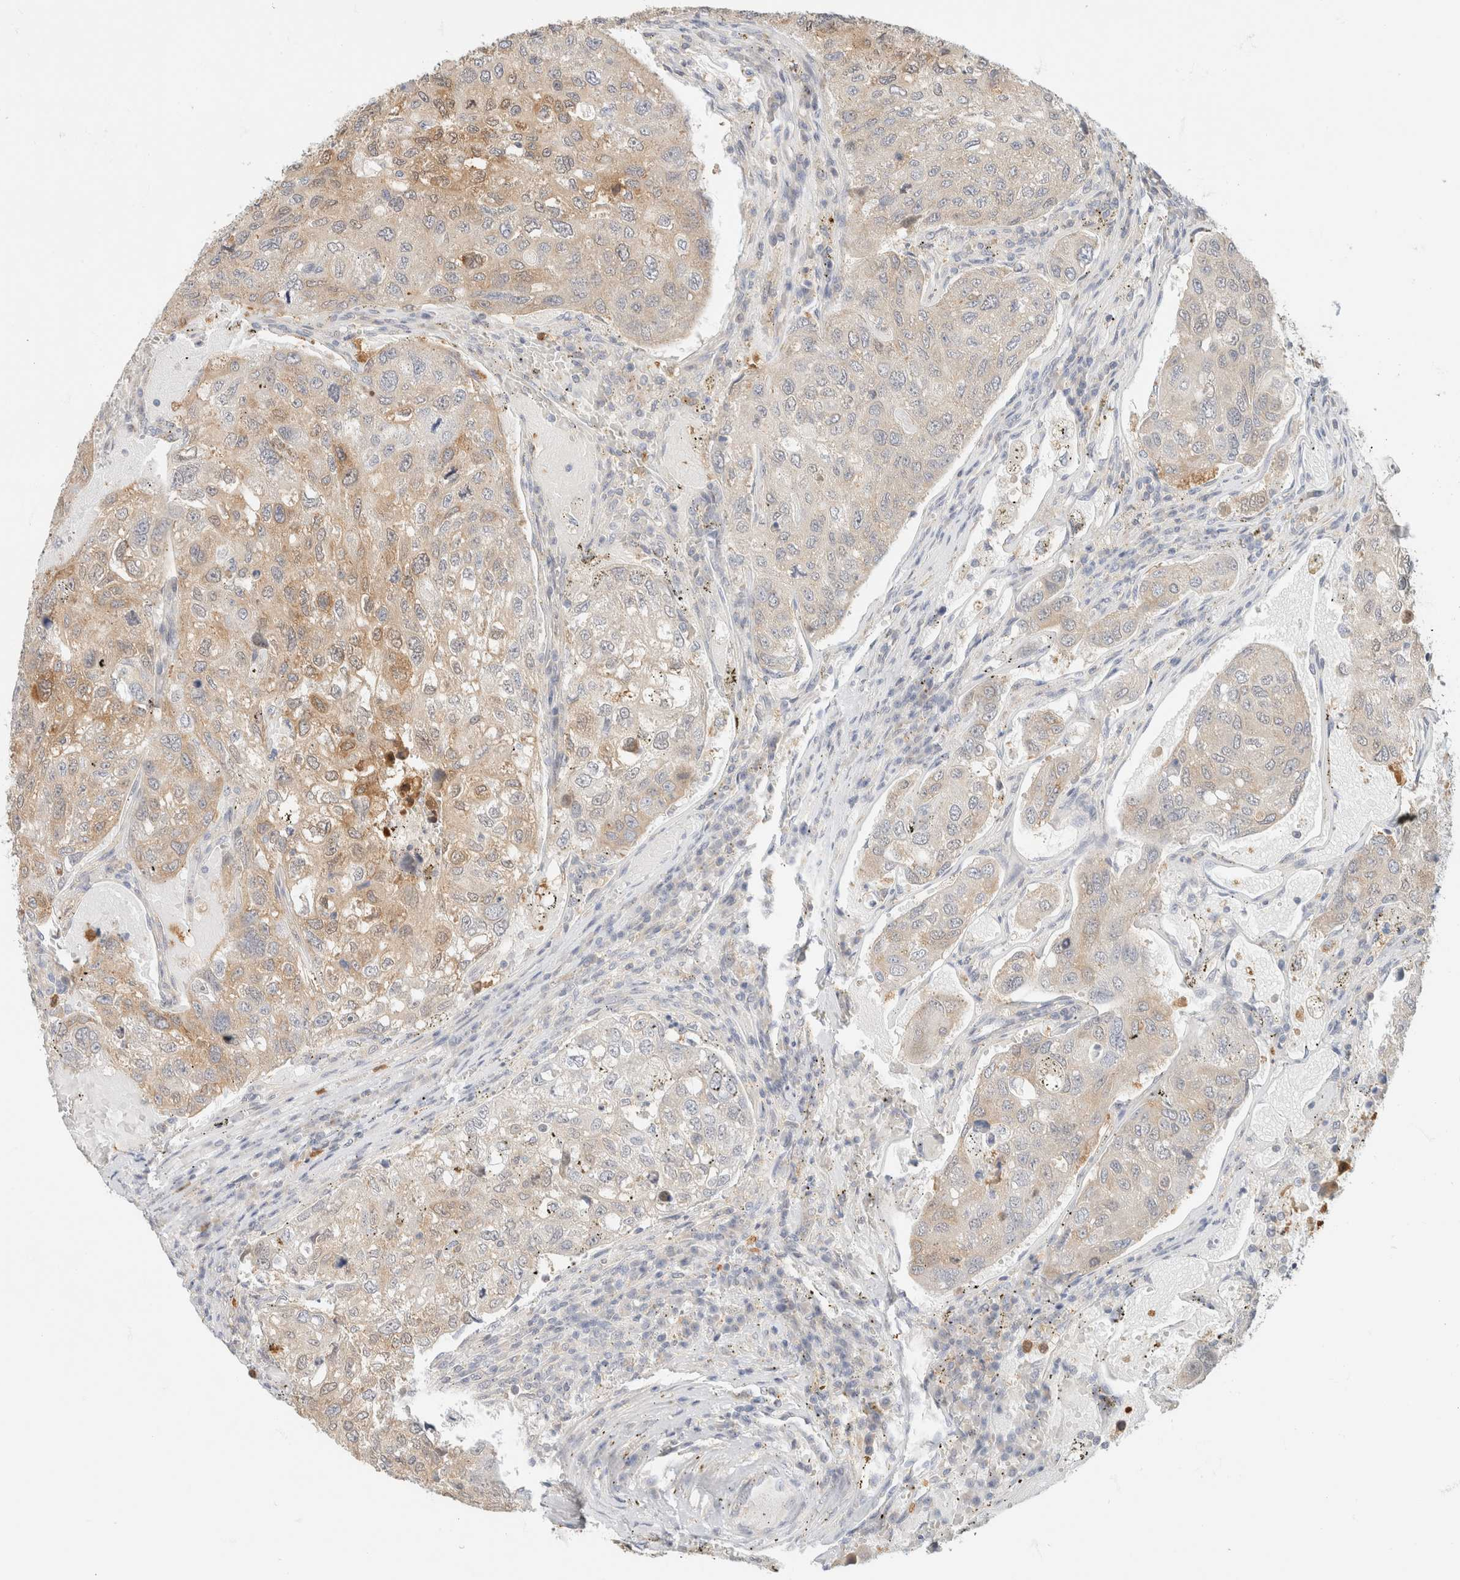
{"staining": {"intensity": "moderate", "quantity": "<25%", "location": "cytoplasmic/membranous"}, "tissue": "urothelial cancer", "cell_type": "Tumor cells", "image_type": "cancer", "snomed": [{"axis": "morphology", "description": "Urothelial carcinoma, High grade"}, {"axis": "topography", "description": "Lymph node"}, {"axis": "topography", "description": "Urinary bladder"}], "caption": "High-grade urothelial carcinoma stained for a protein (brown) exhibits moderate cytoplasmic/membranous positive expression in approximately <25% of tumor cells.", "gene": "GPI", "patient": {"sex": "male", "age": 51}}